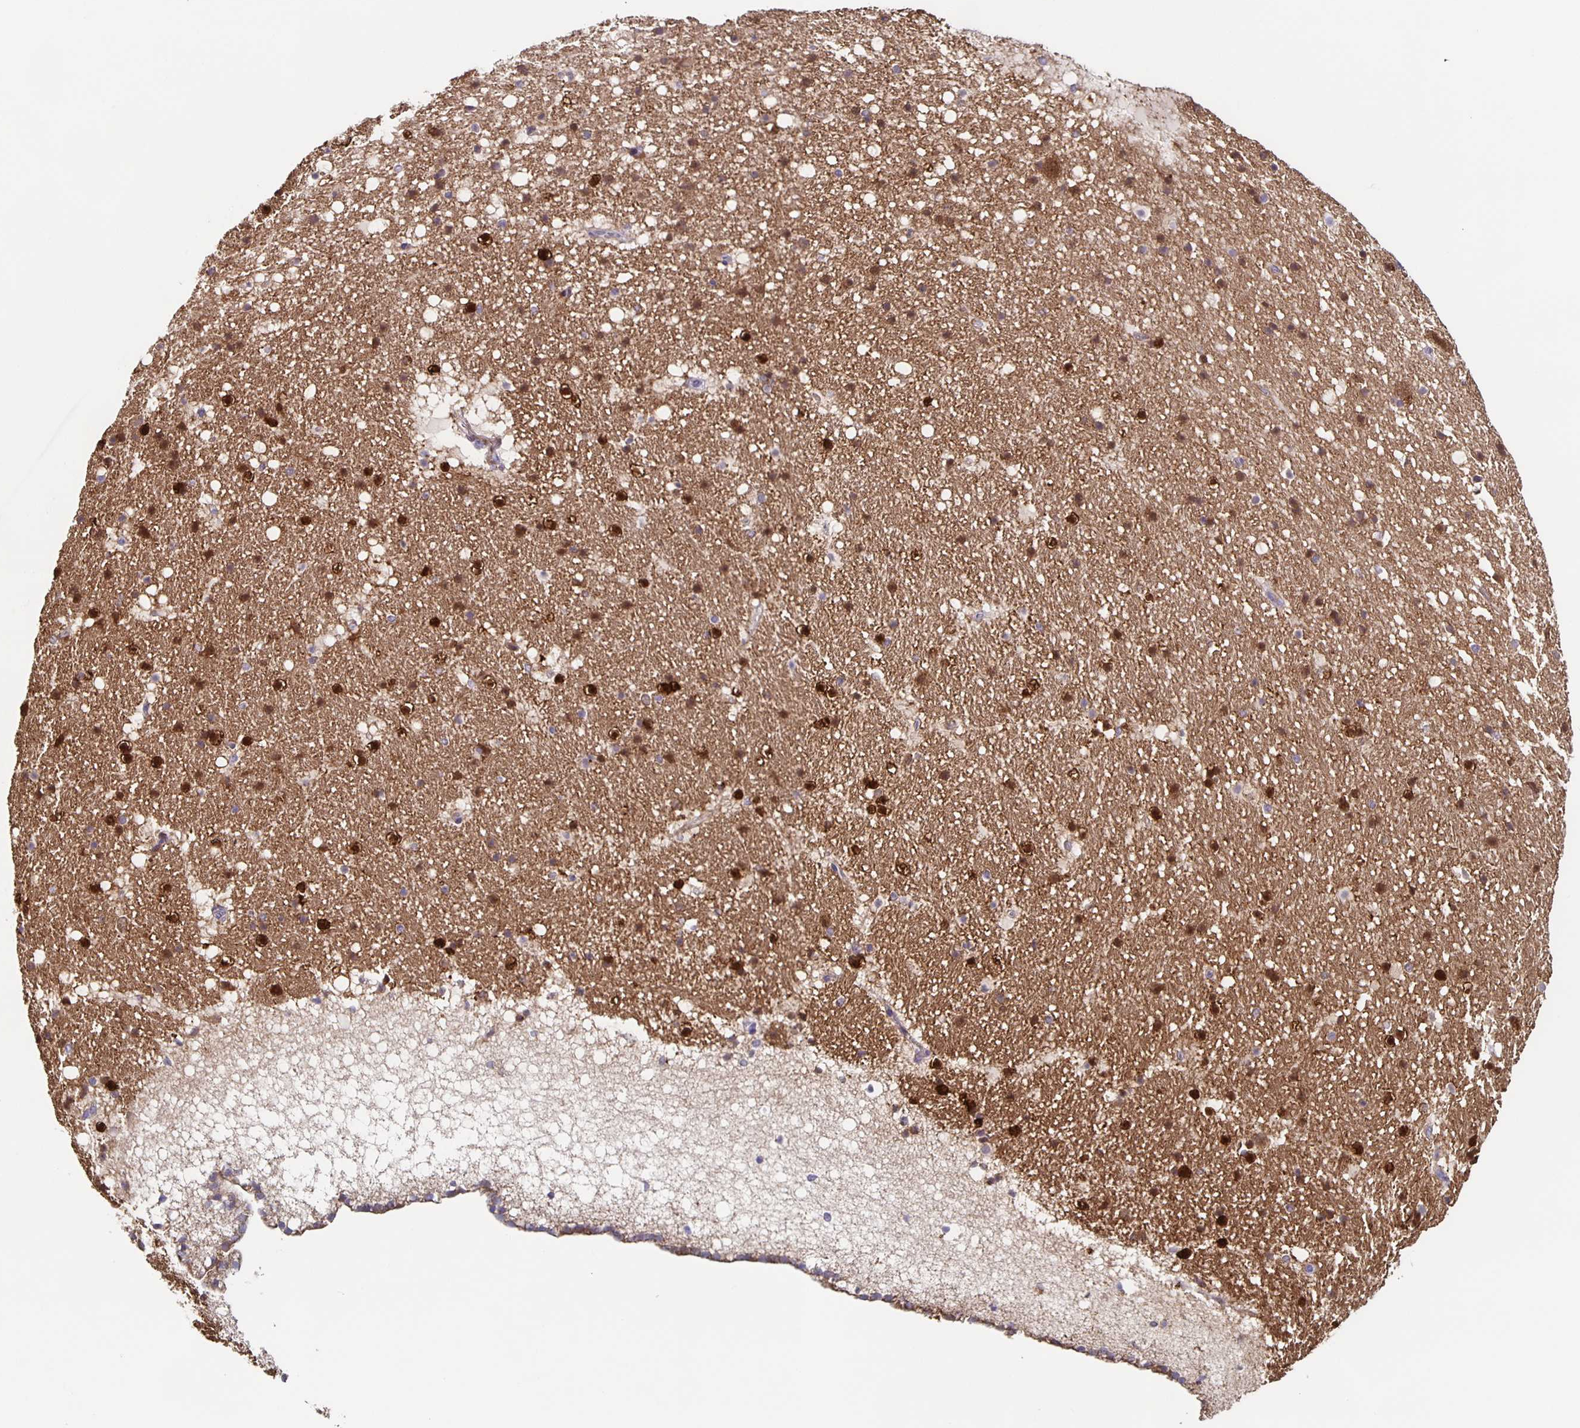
{"staining": {"intensity": "strong", "quantity": "25%-75%", "location": "nuclear"}, "tissue": "hippocampus", "cell_type": "Glial cells", "image_type": "normal", "snomed": [{"axis": "morphology", "description": "Normal tissue, NOS"}, {"axis": "topography", "description": "Hippocampus"}], "caption": "Strong nuclear positivity for a protein is present in approximately 25%-75% of glial cells of normal hippocampus using immunohistochemistry.", "gene": "TPPP", "patient": {"sex": "female", "age": 42}}